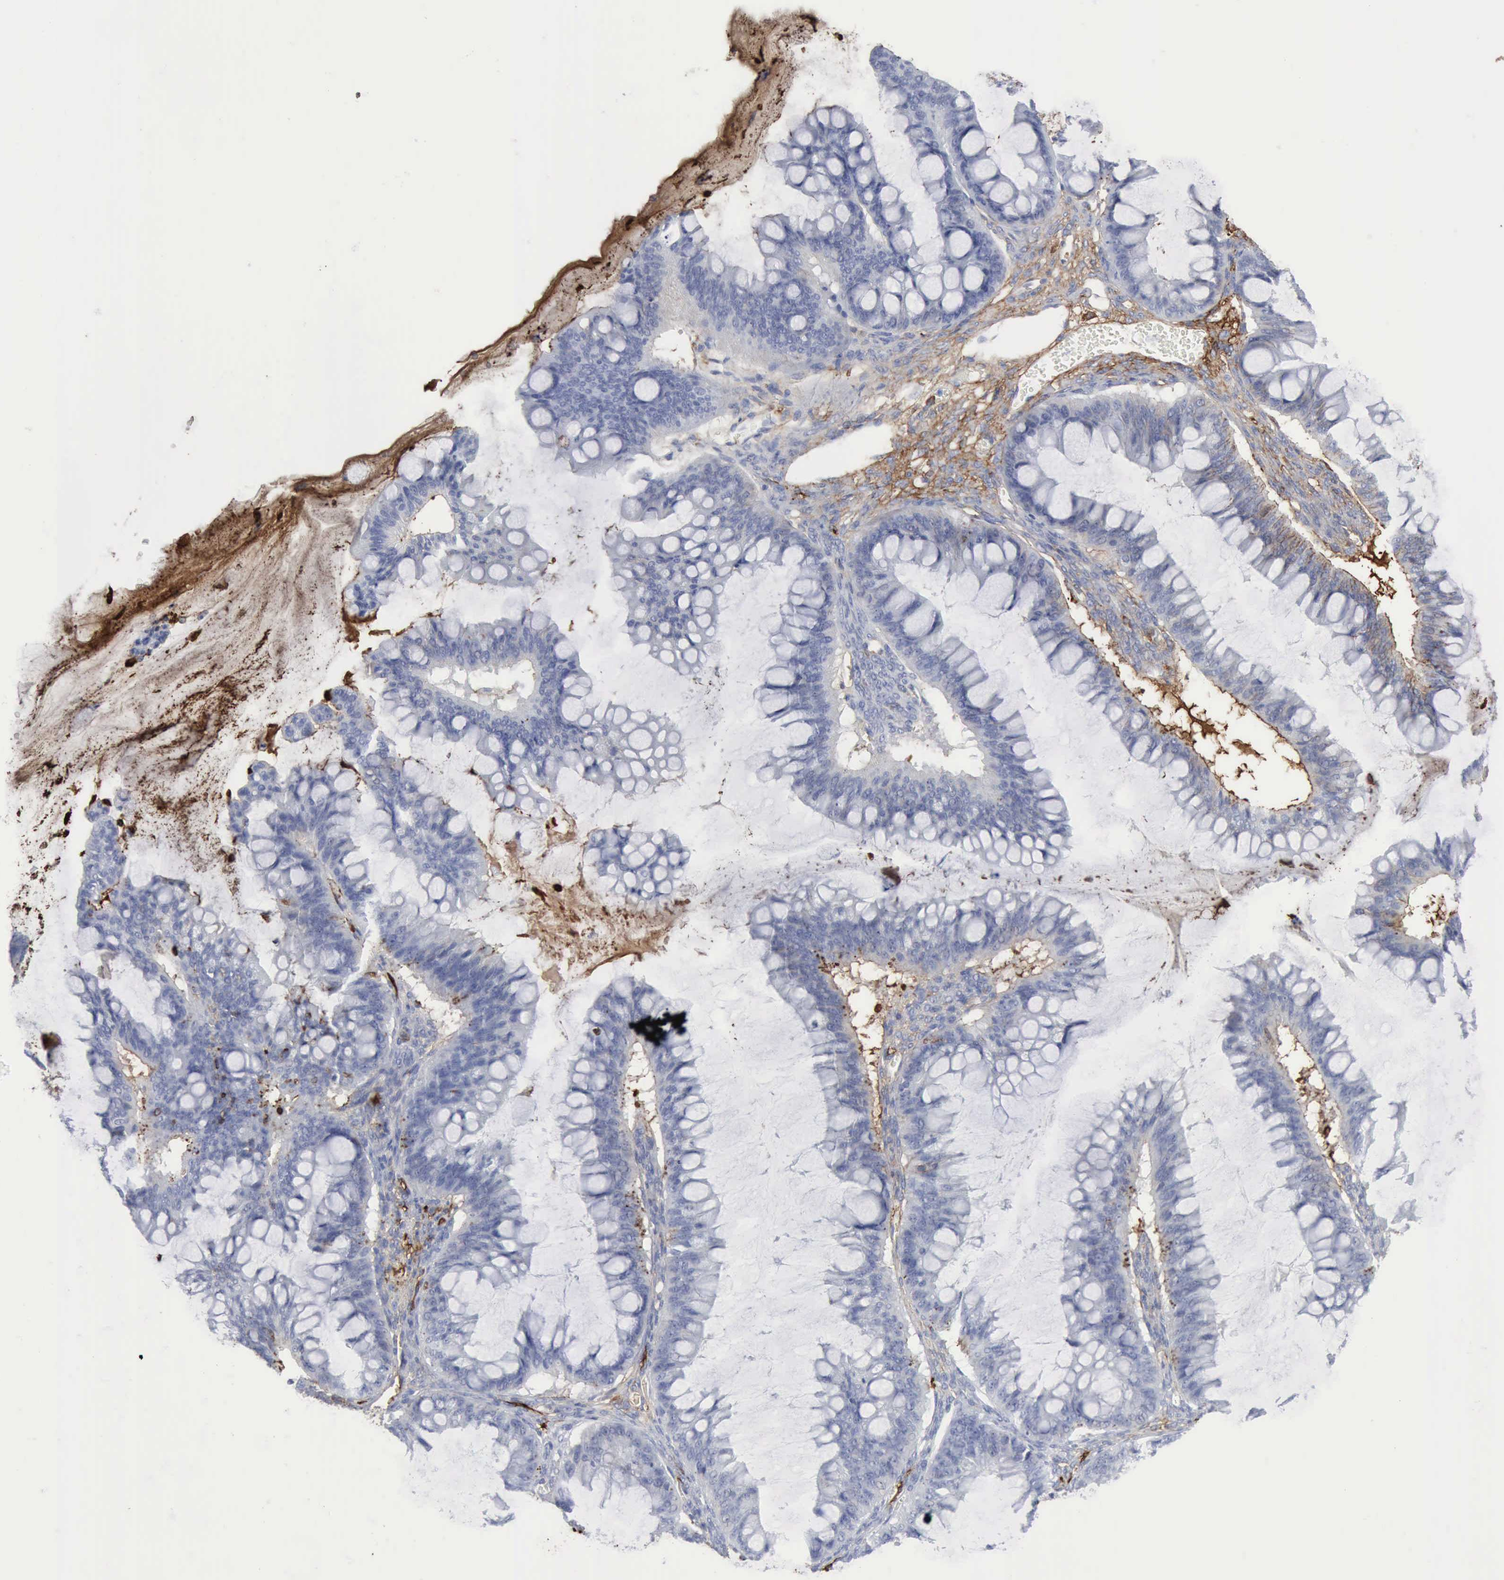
{"staining": {"intensity": "negative", "quantity": "none", "location": "none"}, "tissue": "ovarian cancer", "cell_type": "Tumor cells", "image_type": "cancer", "snomed": [{"axis": "morphology", "description": "Cystadenocarcinoma, mucinous, NOS"}, {"axis": "topography", "description": "Ovary"}], "caption": "Human ovarian cancer stained for a protein using IHC exhibits no positivity in tumor cells.", "gene": "C4BPA", "patient": {"sex": "female", "age": 73}}